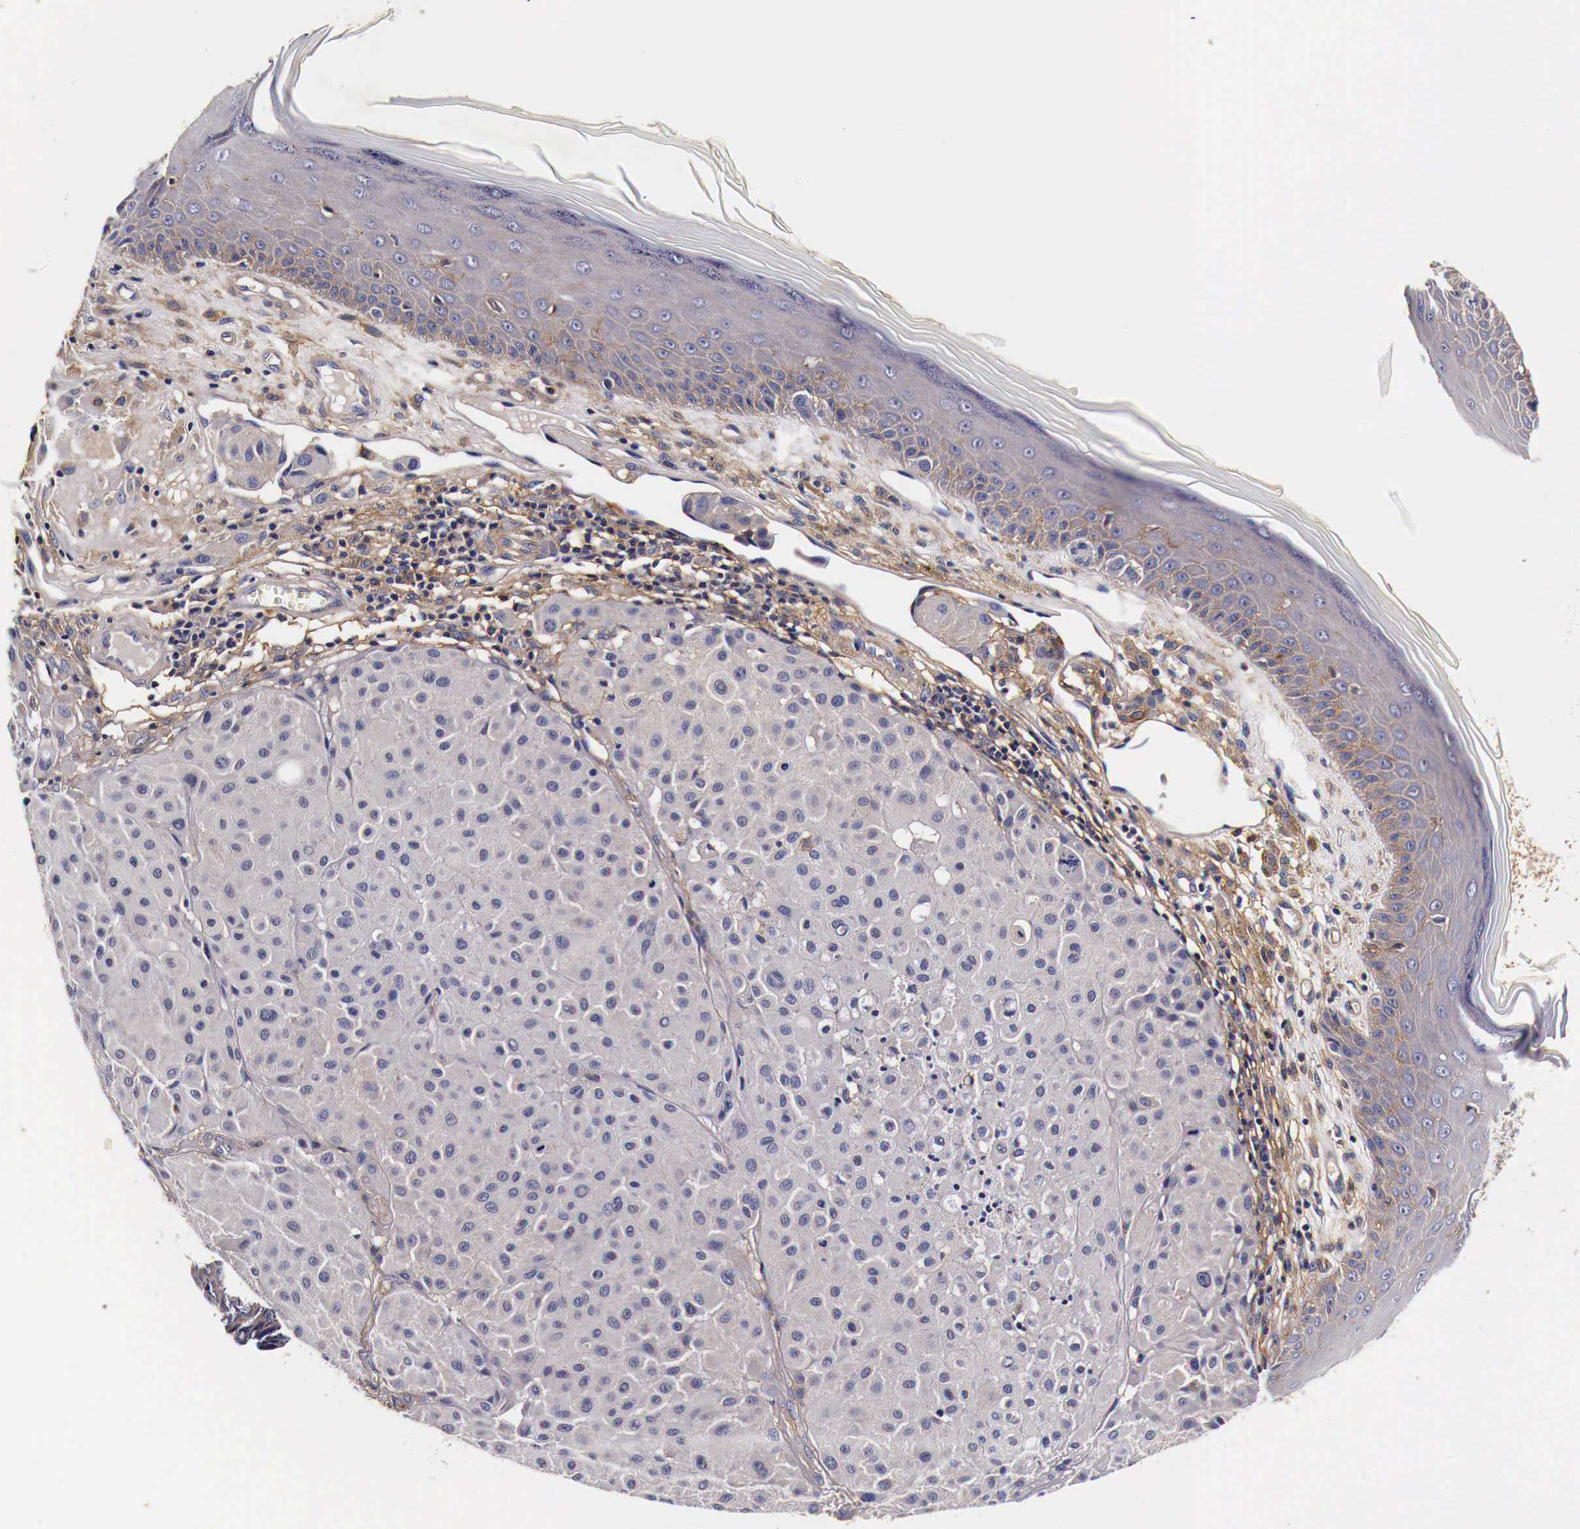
{"staining": {"intensity": "negative", "quantity": "none", "location": "none"}, "tissue": "melanoma", "cell_type": "Tumor cells", "image_type": "cancer", "snomed": [{"axis": "morphology", "description": "Malignant melanoma, NOS"}, {"axis": "topography", "description": "Skin"}], "caption": "Immunohistochemistry image of neoplastic tissue: human melanoma stained with DAB (3,3'-diaminobenzidine) demonstrates no significant protein staining in tumor cells.", "gene": "RP2", "patient": {"sex": "male", "age": 36}}